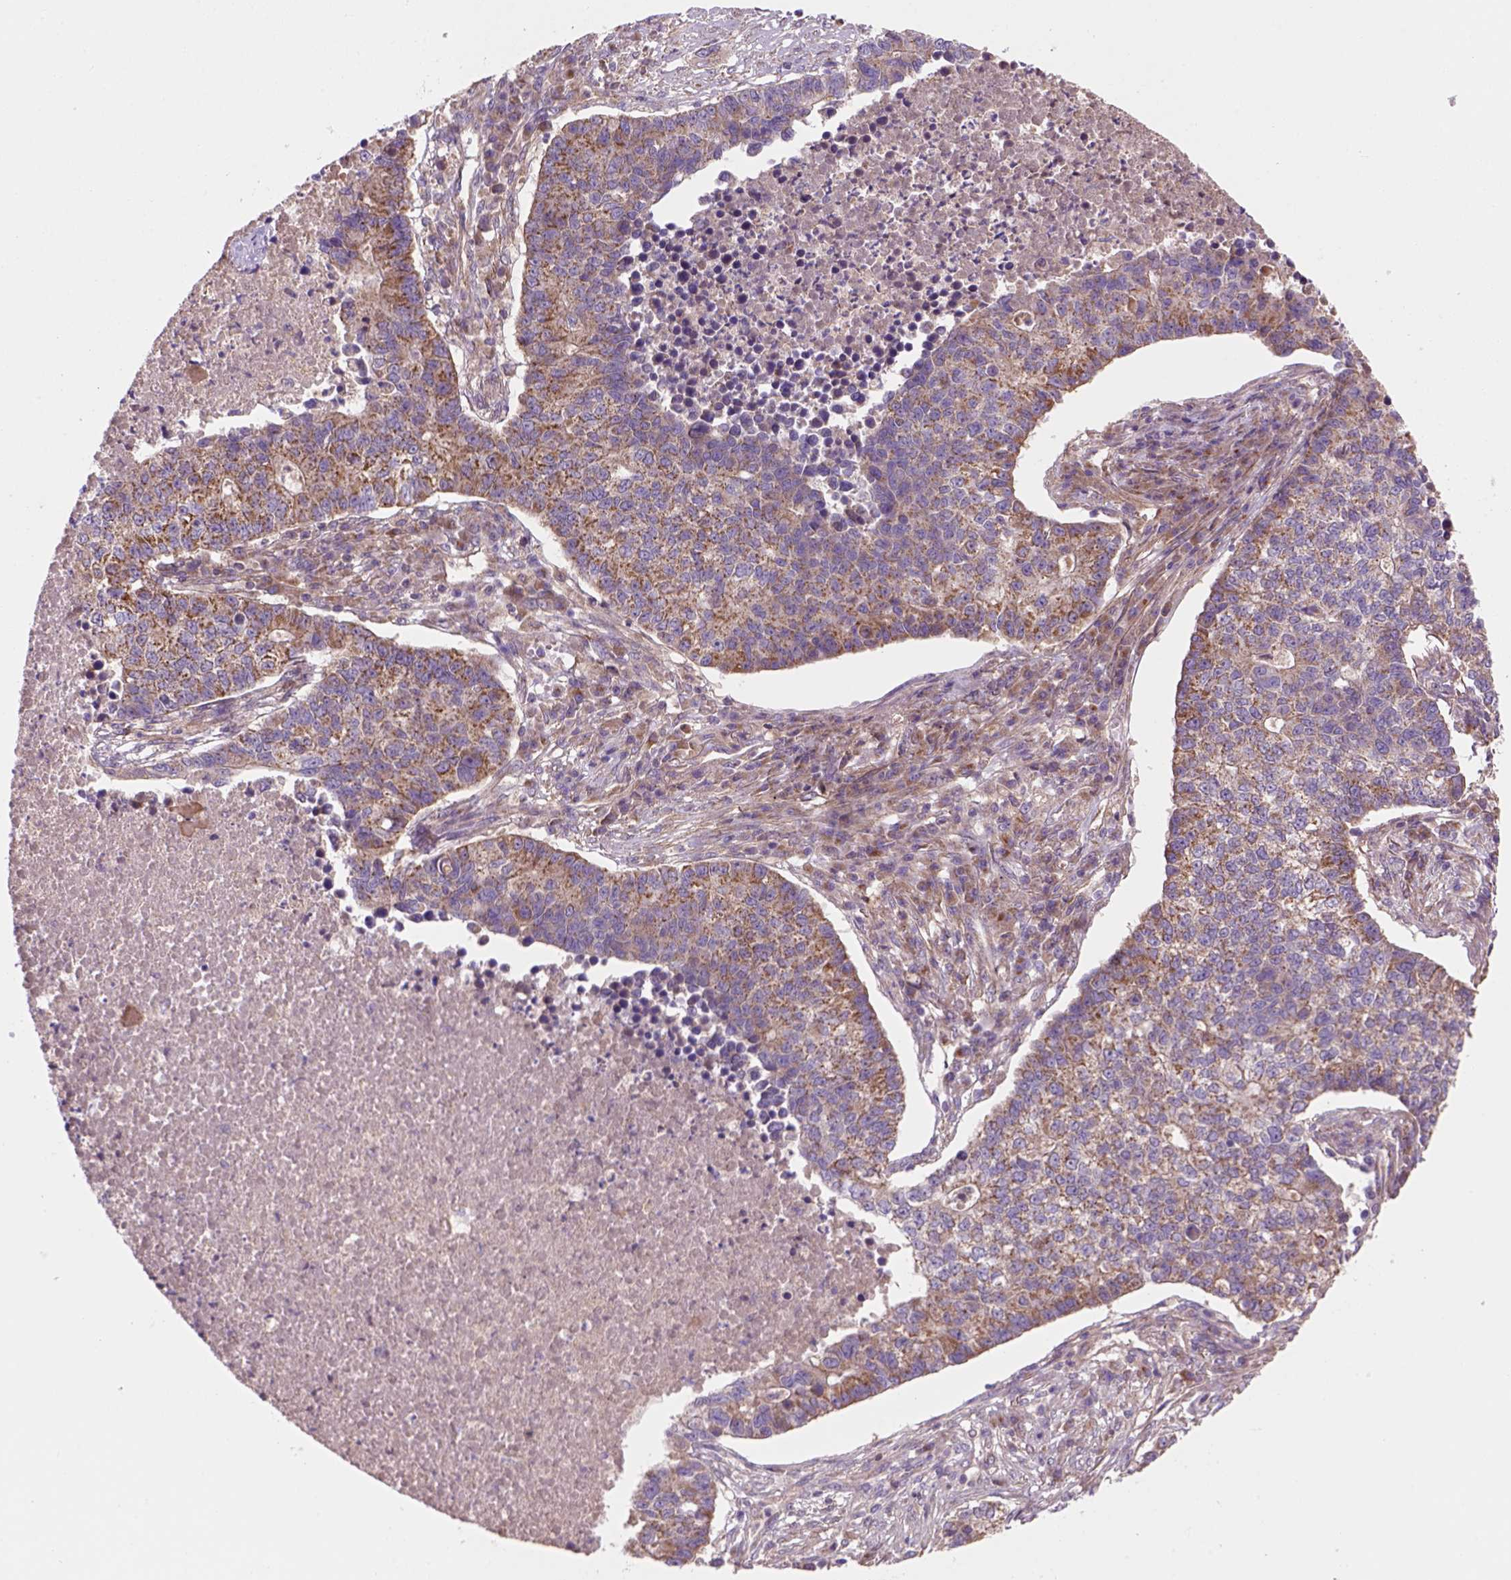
{"staining": {"intensity": "moderate", "quantity": "25%-75%", "location": "cytoplasmic/membranous"}, "tissue": "lung cancer", "cell_type": "Tumor cells", "image_type": "cancer", "snomed": [{"axis": "morphology", "description": "Adenocarcinoma, NOS"}, {"axis": "topography", "description": "Lung"}], "caption": "Adenocarcinoma (lung) stained with DAB immunohistochemistry (IHC) exhibits medium levels of moderate cytoplasmic/membranous expression in about 25%-75% of tumor cells.", "gene": "WARS2", "patient": {"sex": "male", "age": 57}}